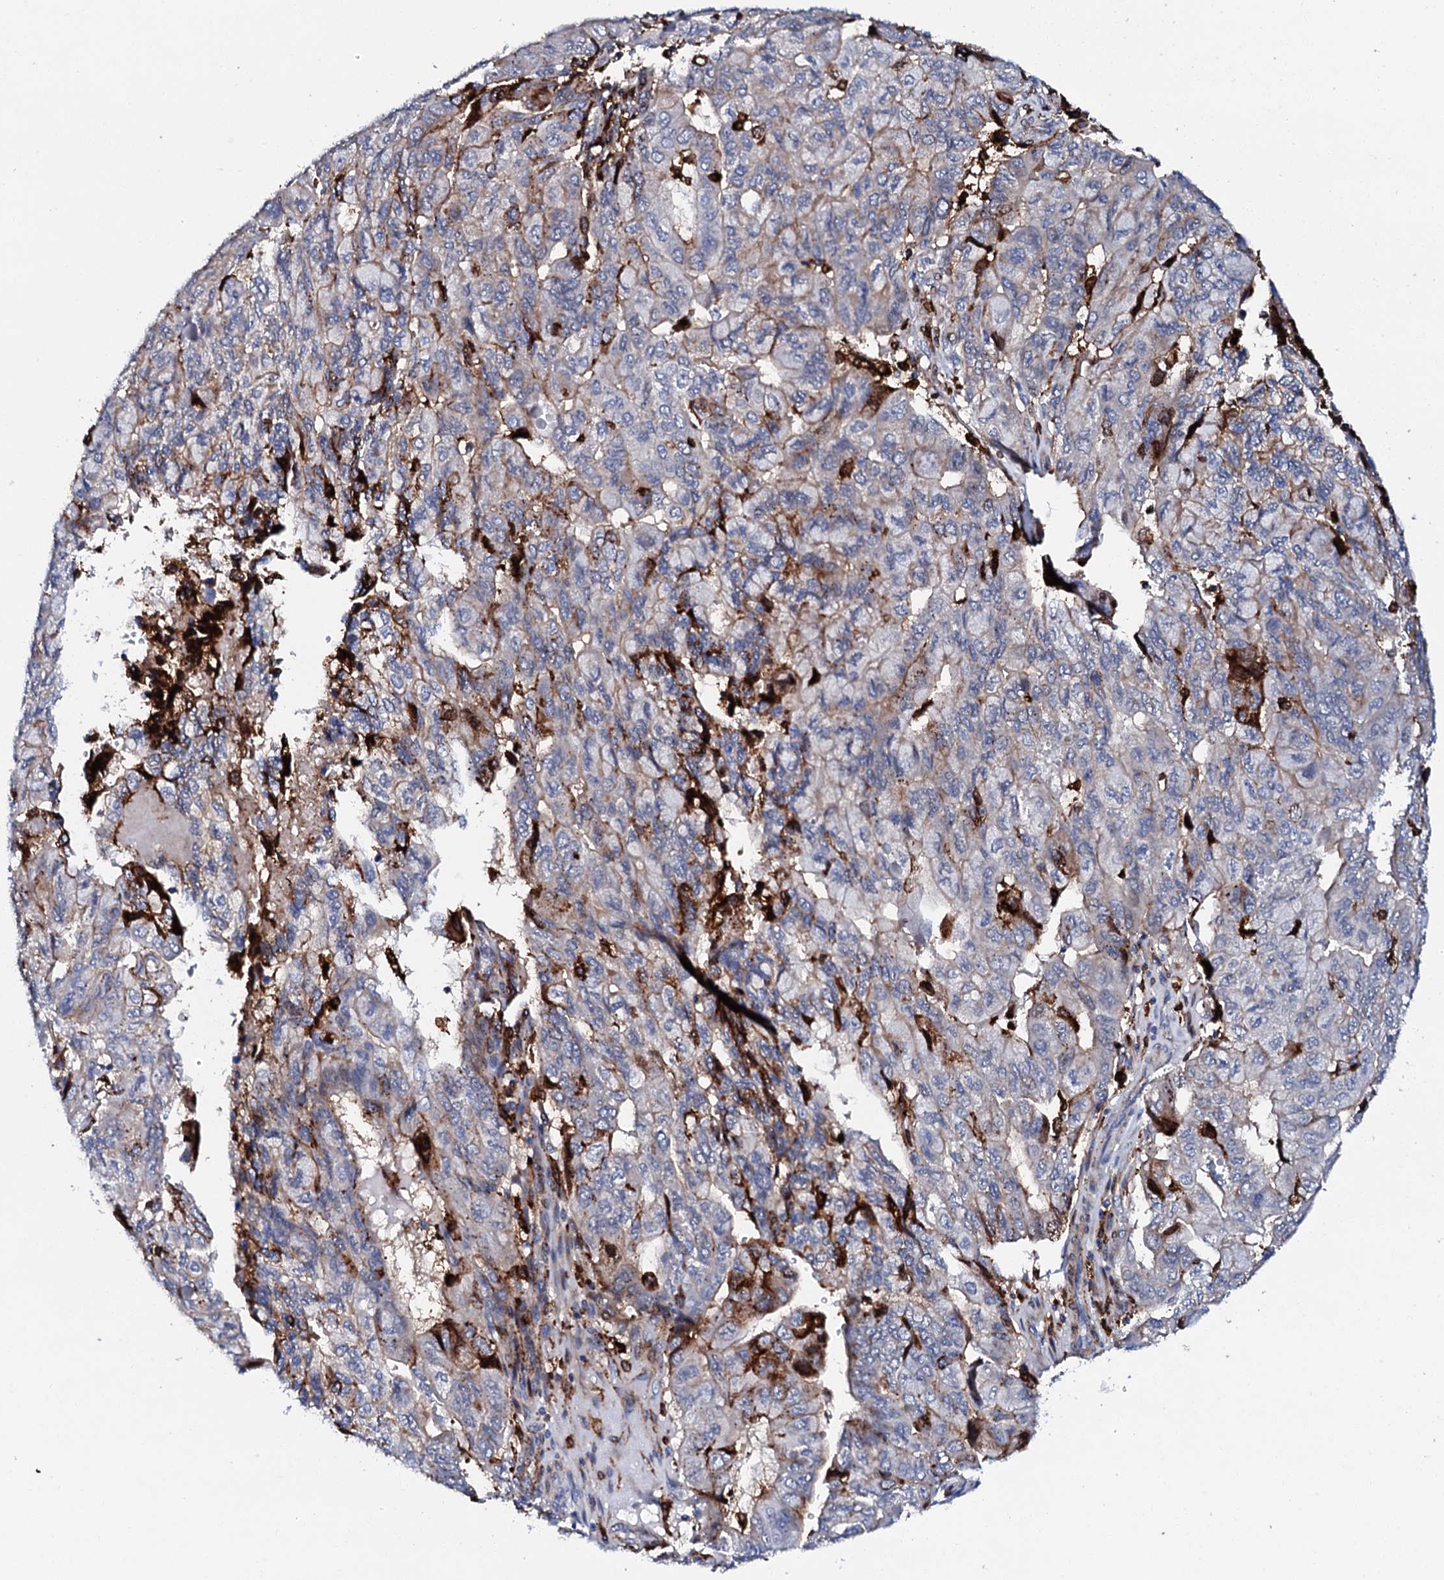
{"staining": {"intensity": "weak", "quantity": "25%-75%", "location": "cytoplasmic/membranous"}, "tissue": "pancreatic cancer", "cell_type": "Tumor cells", "image_type": "cancer", "snomed": [{"axis": "morphology", "description": "Adenocarcinoma, NOS"}, {"axis": "topography", "description": "Pancreas"}], "caption": "Weak cytoplasmic/membranous protein positivity is seen in about 25%-75% of tumor cells in pancreatic cancer. (Stains: DAB (3,3'-diaminobenzidine) in brown, nuclei in blue, Microscopy: brightfield microscopy at high magnification).", "gene": "MED13L", "patient": {"sex": "male", "age": 51}}